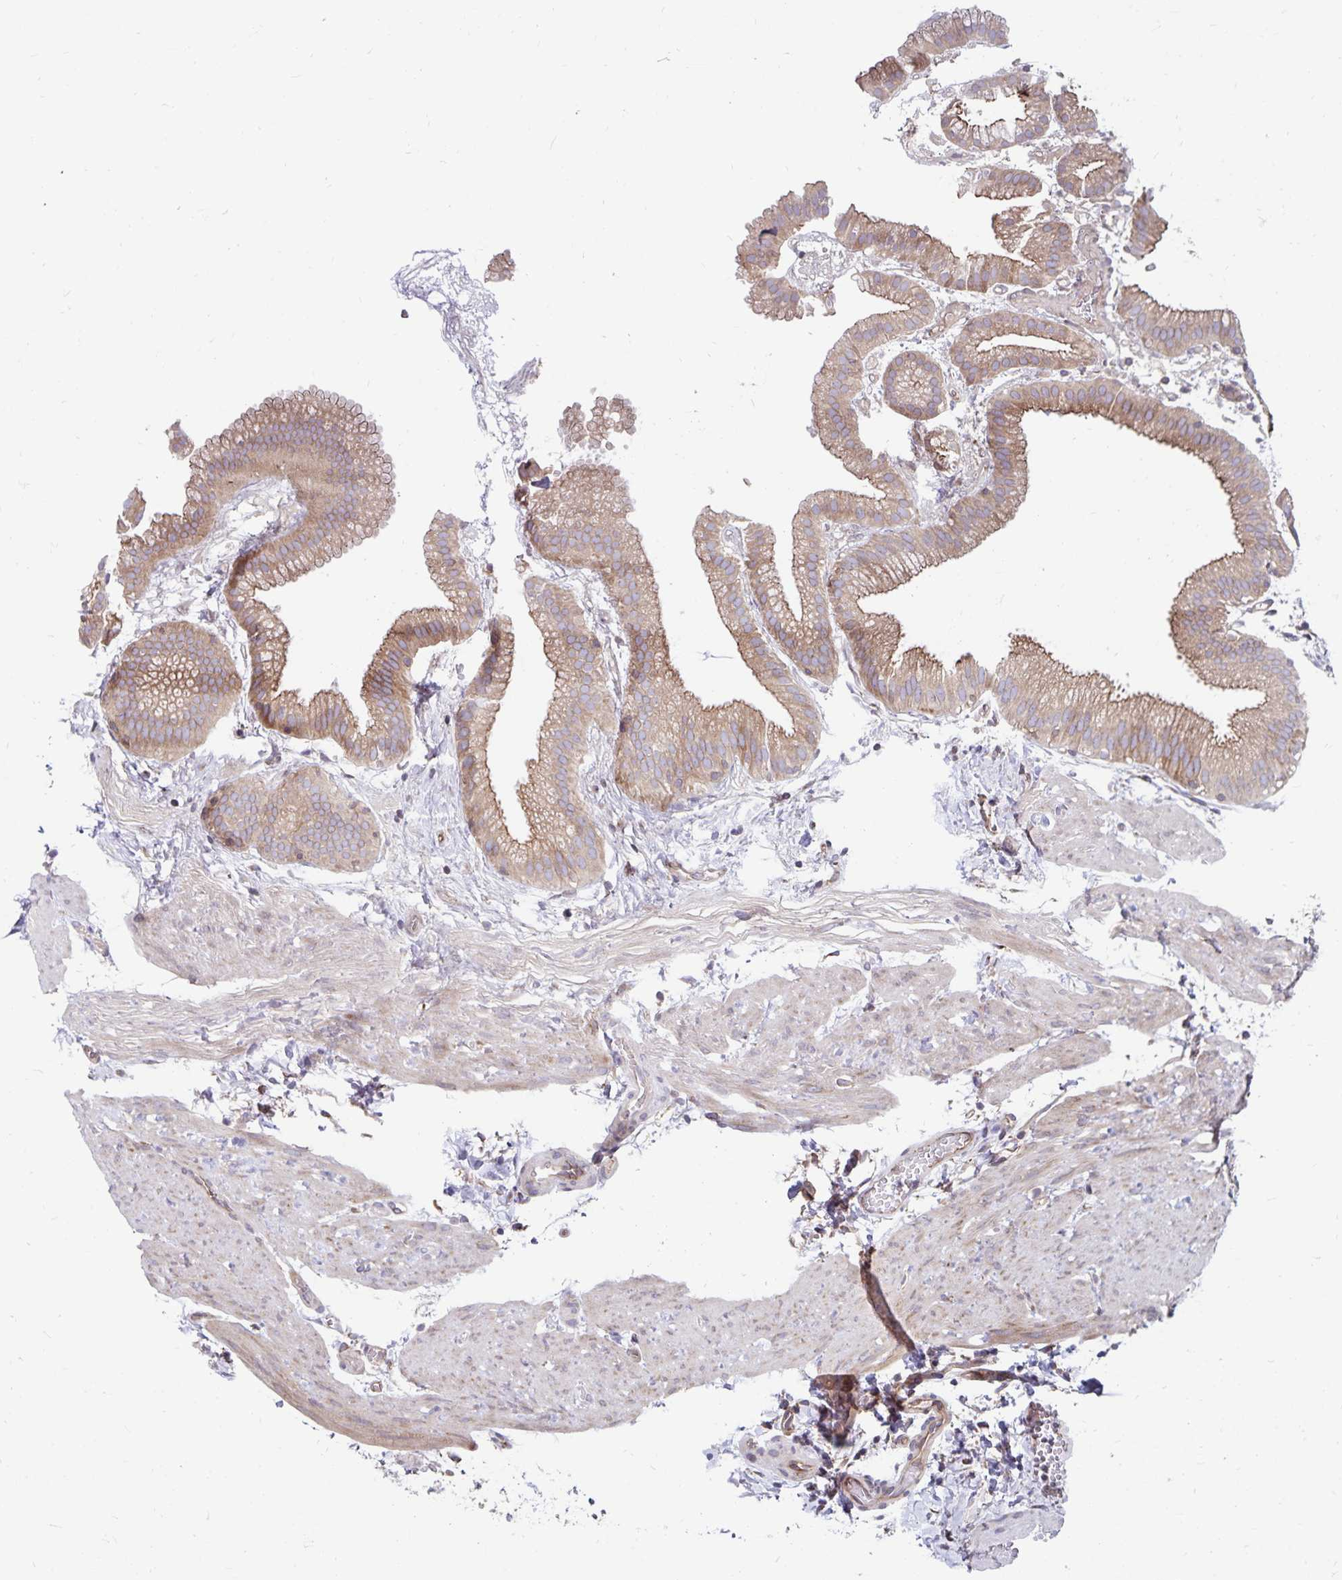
{"staining": {"intensity": "moderate", "quantity": ">75%", "location": "cytoplasmic/membranous"}, "tissue": "gallbladder", "cell_type": "Glandular cells", "image_type": "normal", "snomed": [{"axis": "morphology", "description": "Normal tissue, NOS"}, {"axis": "topography", "description": "Gallbladder"}], "caption": "Glandular cells reveal medium levels of moderate cytoplasmic/membranous expression in approximately >75% of cells in normal gallbladder. Nuclei are stained in blue.", "gene": "SEC62", "patient": {"sex": "female", "age": 63}}